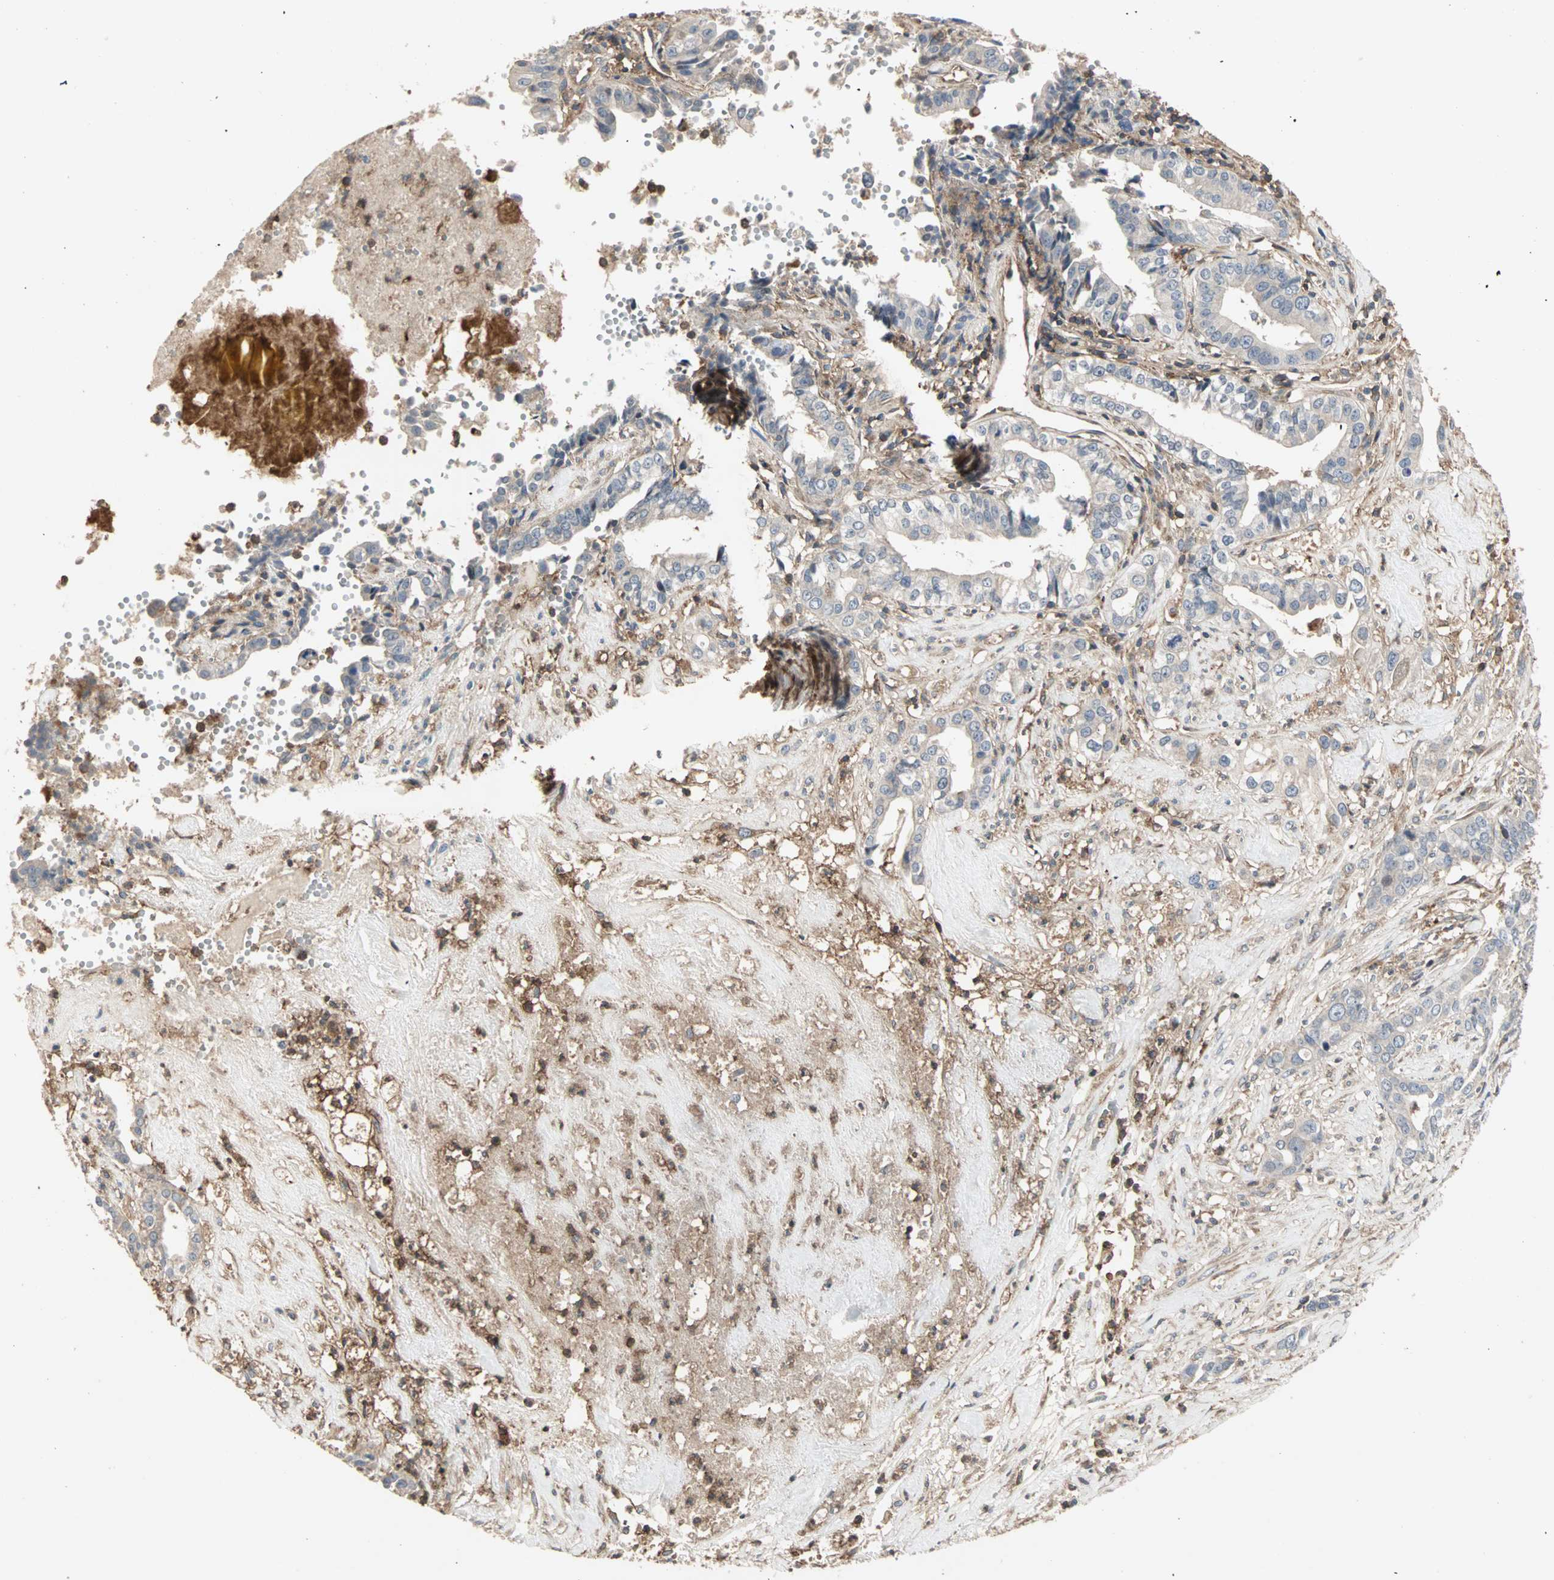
{"staining": {"intensity": "weak", "quantity": "<25%", "location": "cytoplasmic/membranous"}, "tissue": "liver cancer", "cell_type": "Tumor cells", "image_type": "cancer", "snomed": [{"axis": "morphology", "description": "Cholangiocarcinoma"}, {"axis": "topography", "description": "Liver"}], "caption": "Protein analysis of liver cholangiocarcinoma exhibits no significant expression in tumor cells.", "gene": "GNAI2", "patient": {"sex": "female", "age": 61}}